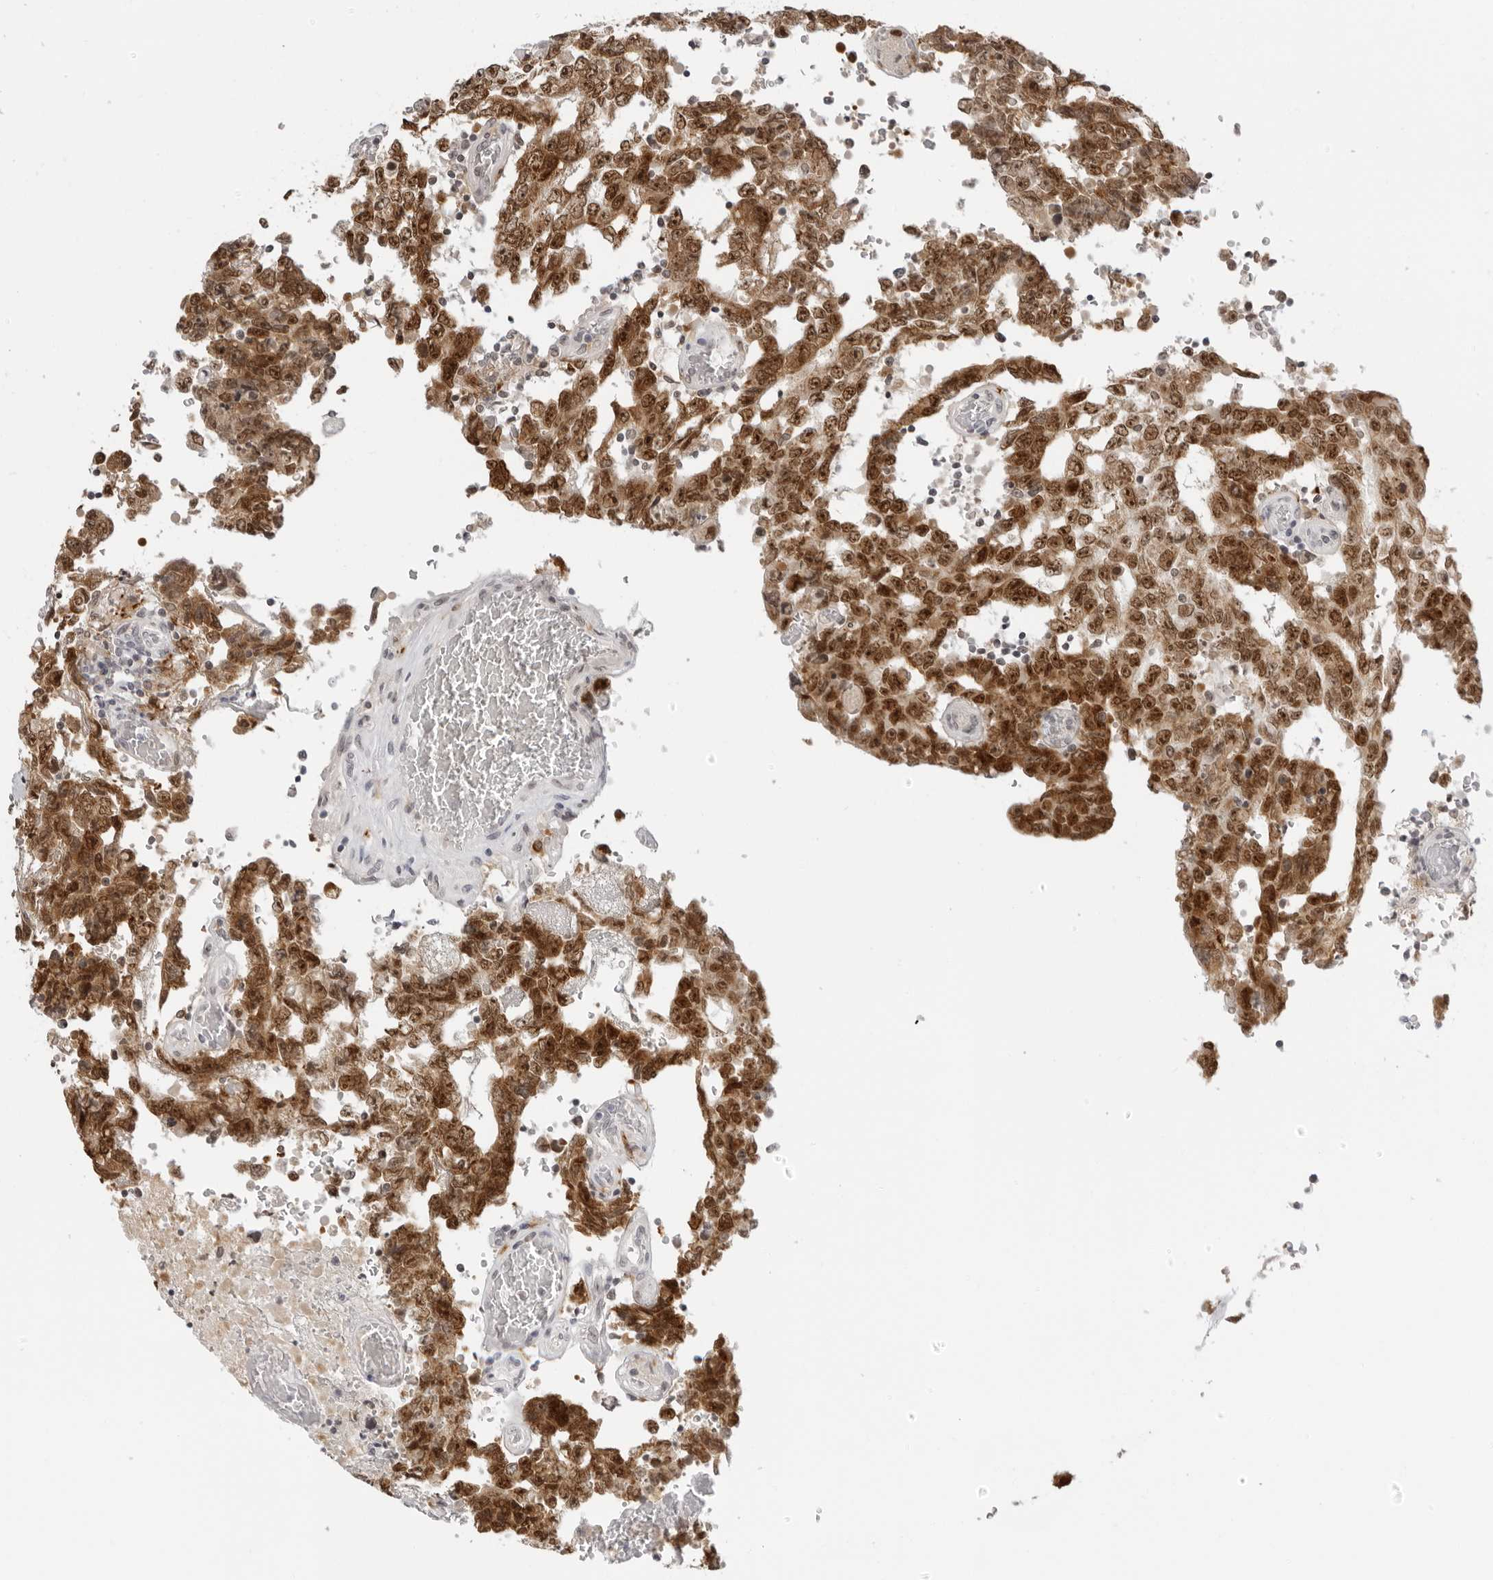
{"staining": {"intensity": "strong", "quantity": ">75%", "location": "nuclear"}, "tissue": "testis cancer", "cell_type": "Tumor cells", "image_type": "cancer", "snomed": [{"axis": "morphology", "description": "Carcinoma, Embryonal, NOS"}, {"axis": "topography", "description": "Testis"}], "caption": "Tumor cells display high levels of strong nuclear expression in about >75% of cells in testis embryonal carcinoma.", "gene": "MSH6", "patient": {"sex": "male", "age": 26}}